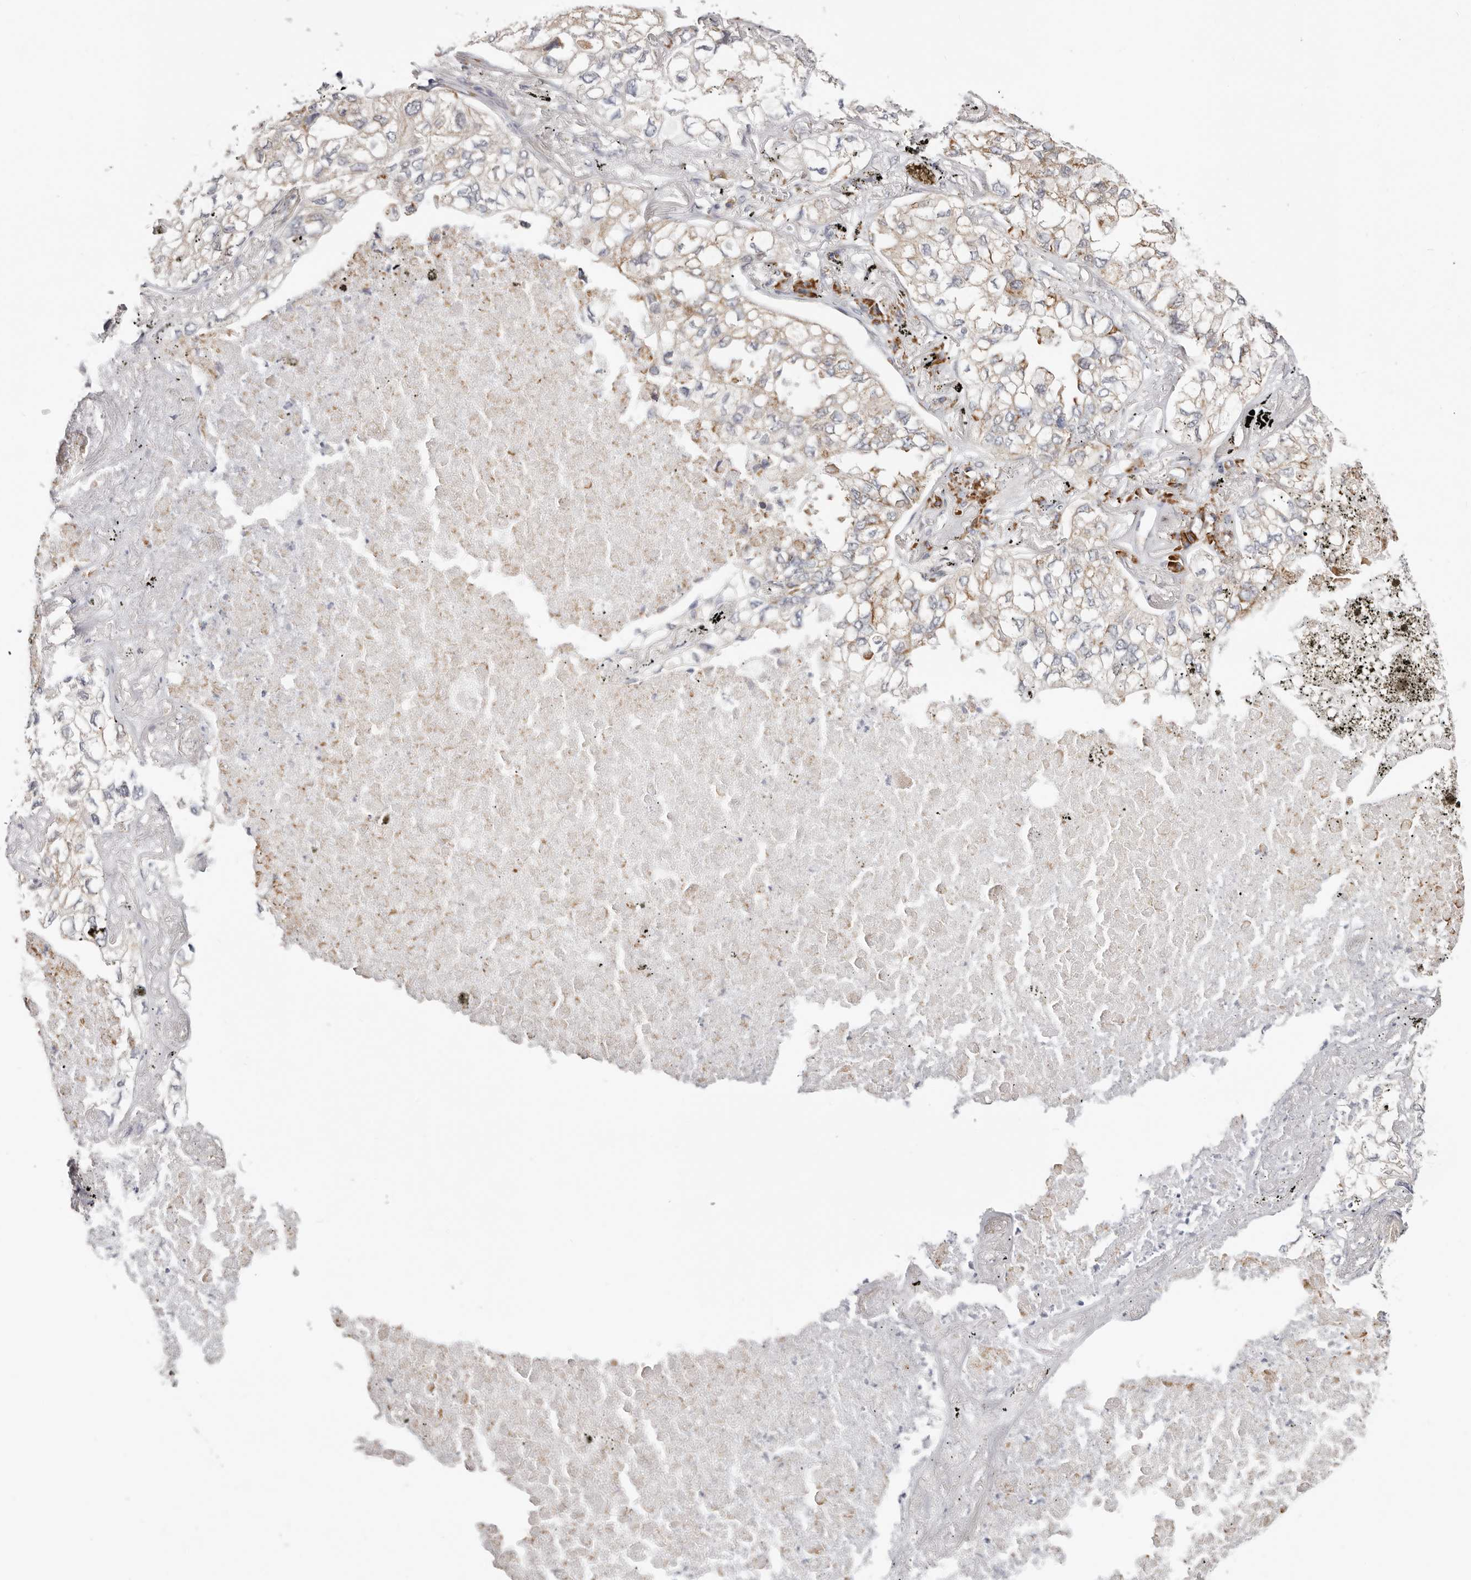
{"staining": {"intensity": "weak", "quantity": "<25%", "location": "cytoplasmic/membranous"}, "tissue": "lung cancer", "cell_type": "Tumor cells", "image_type": "cancer", "snomed": [{"axis": "morphology", "description": "Adenocarcinoma, NOS"}, {"axis": "topography", "description": "Lung"}], "caption": "Tumor cells show no significant staining in lung cancer. The staining is performed using DAB brown chromogen with nuclei counter-stained in using hematoxylin.", "gene": "IL32", "patient": {"sex": "male", "age": 65}}